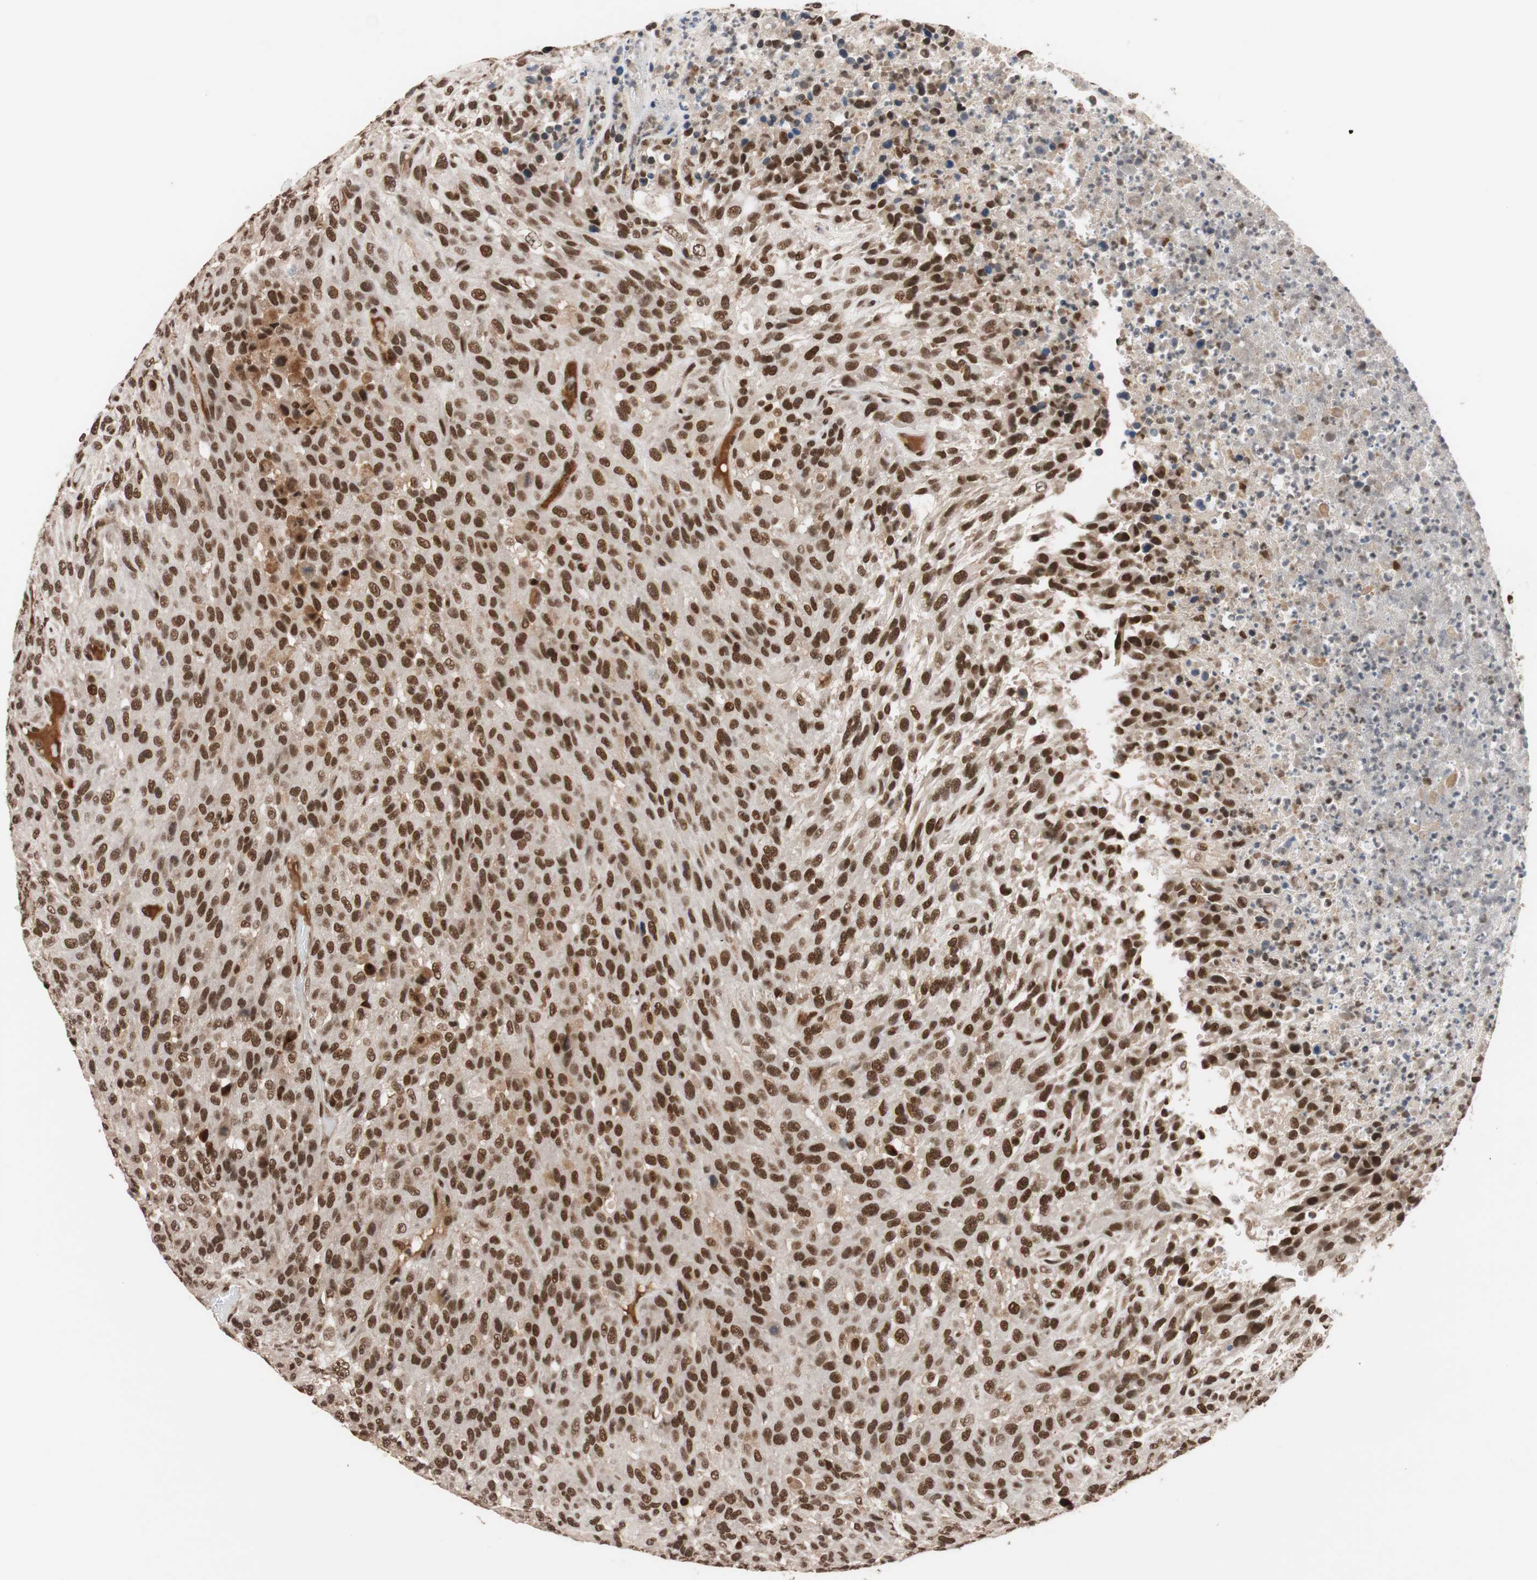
{"staining": {"intensity": "strong", "quantity": ">75%", "location": "nuclear"}, "tissue": "urothelial cancer", "cell_type": "Tumor cells", "image_type": "cancer", "snomed": [{"axis": "morphology", "description": "Urothelial carcinoma, High grade"}, {"axis": "topography", "description": "Urinary bladder"}], "caption": "Urothelial cancer stained for a protein (brown) displays strong nuclear positive staining in approximately >75% of tumor cells.", "gene": "CHAMP1", "patient": {"sex": "male", "age": 66}}